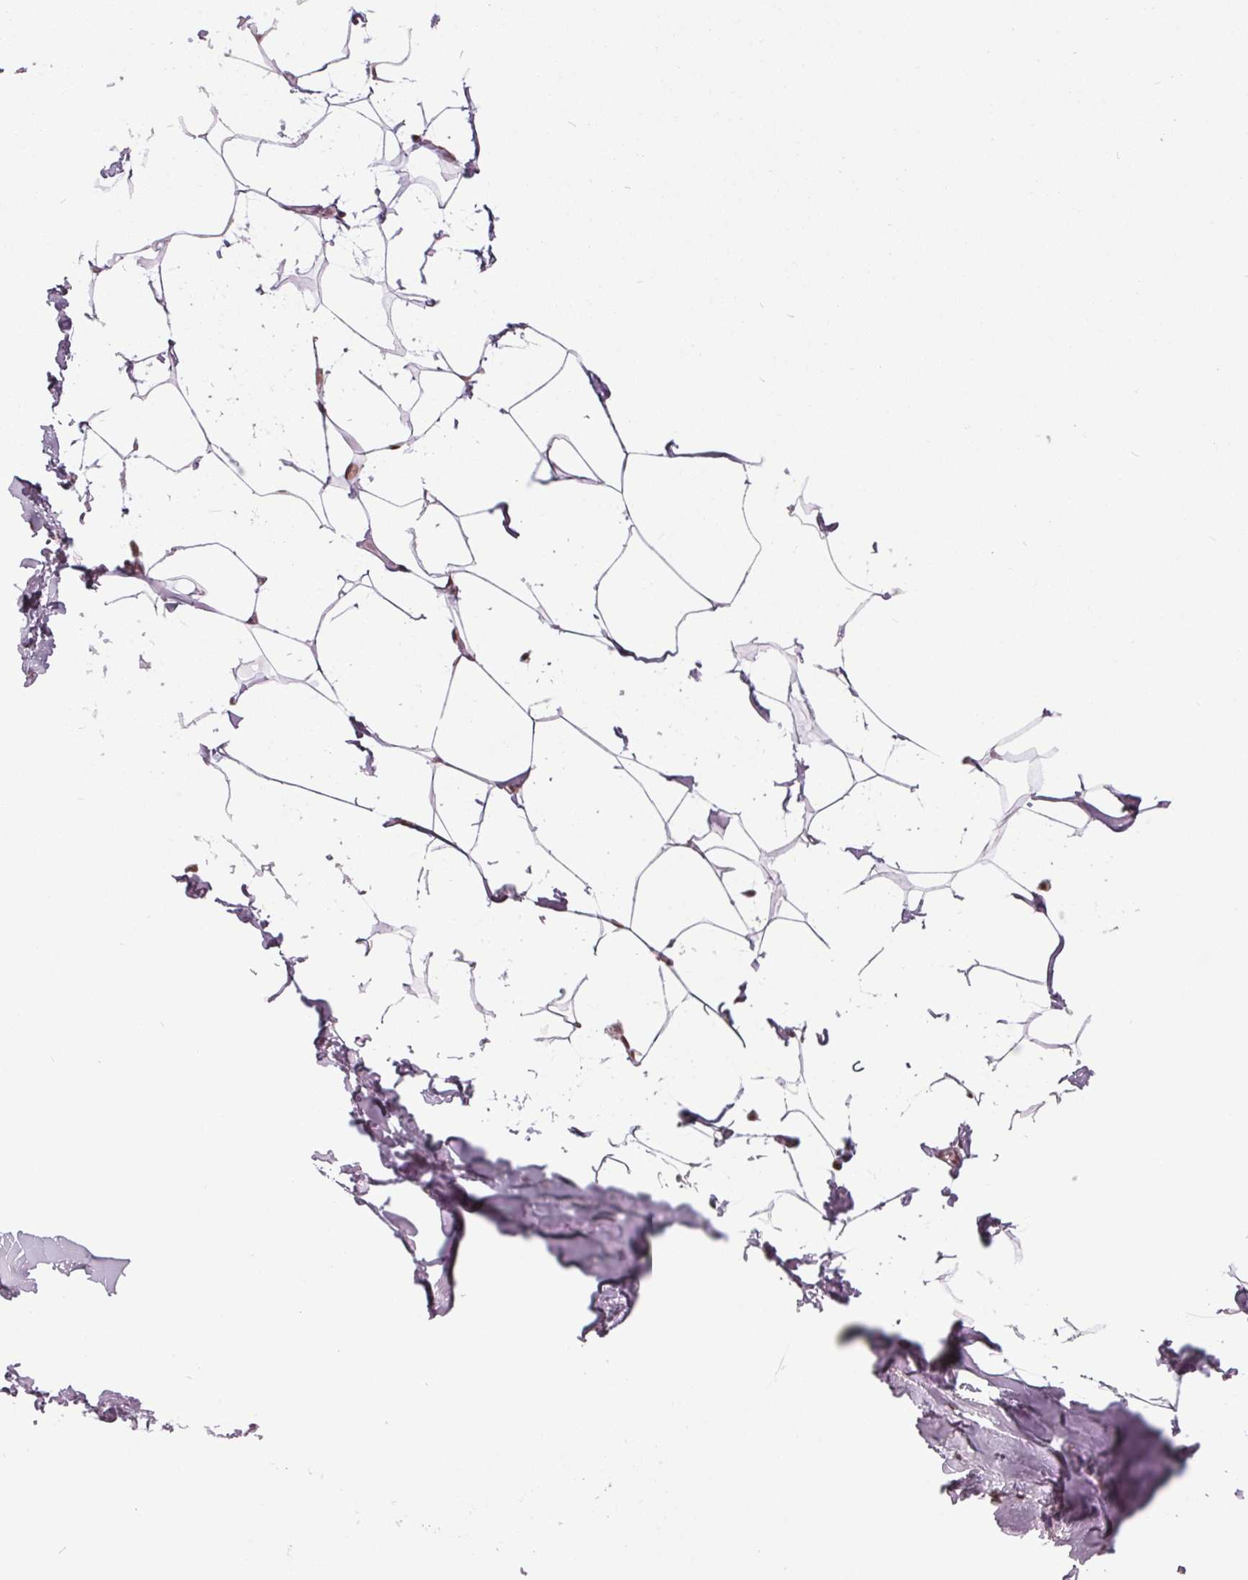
{"staining": {"intensity": "moderate", "quantity": ">75%", "location": "nuclear"}, "tissue": "breast", "cell_type": "Adipocytes", "image_type": "normal", "snomed": [{"axis": "morphology", "description": "Normal tissue, NOS"}, {"axis": "topography", "description": "Breast"}], "caption": "This image demonstrates immunohistochemistry (IHC) staining of unremarkable breast, with medium moderate nuclear staining in about >75% of adipocytes.", "gene": "DDX41", "patient": {"sex": "female", "age": 32}}